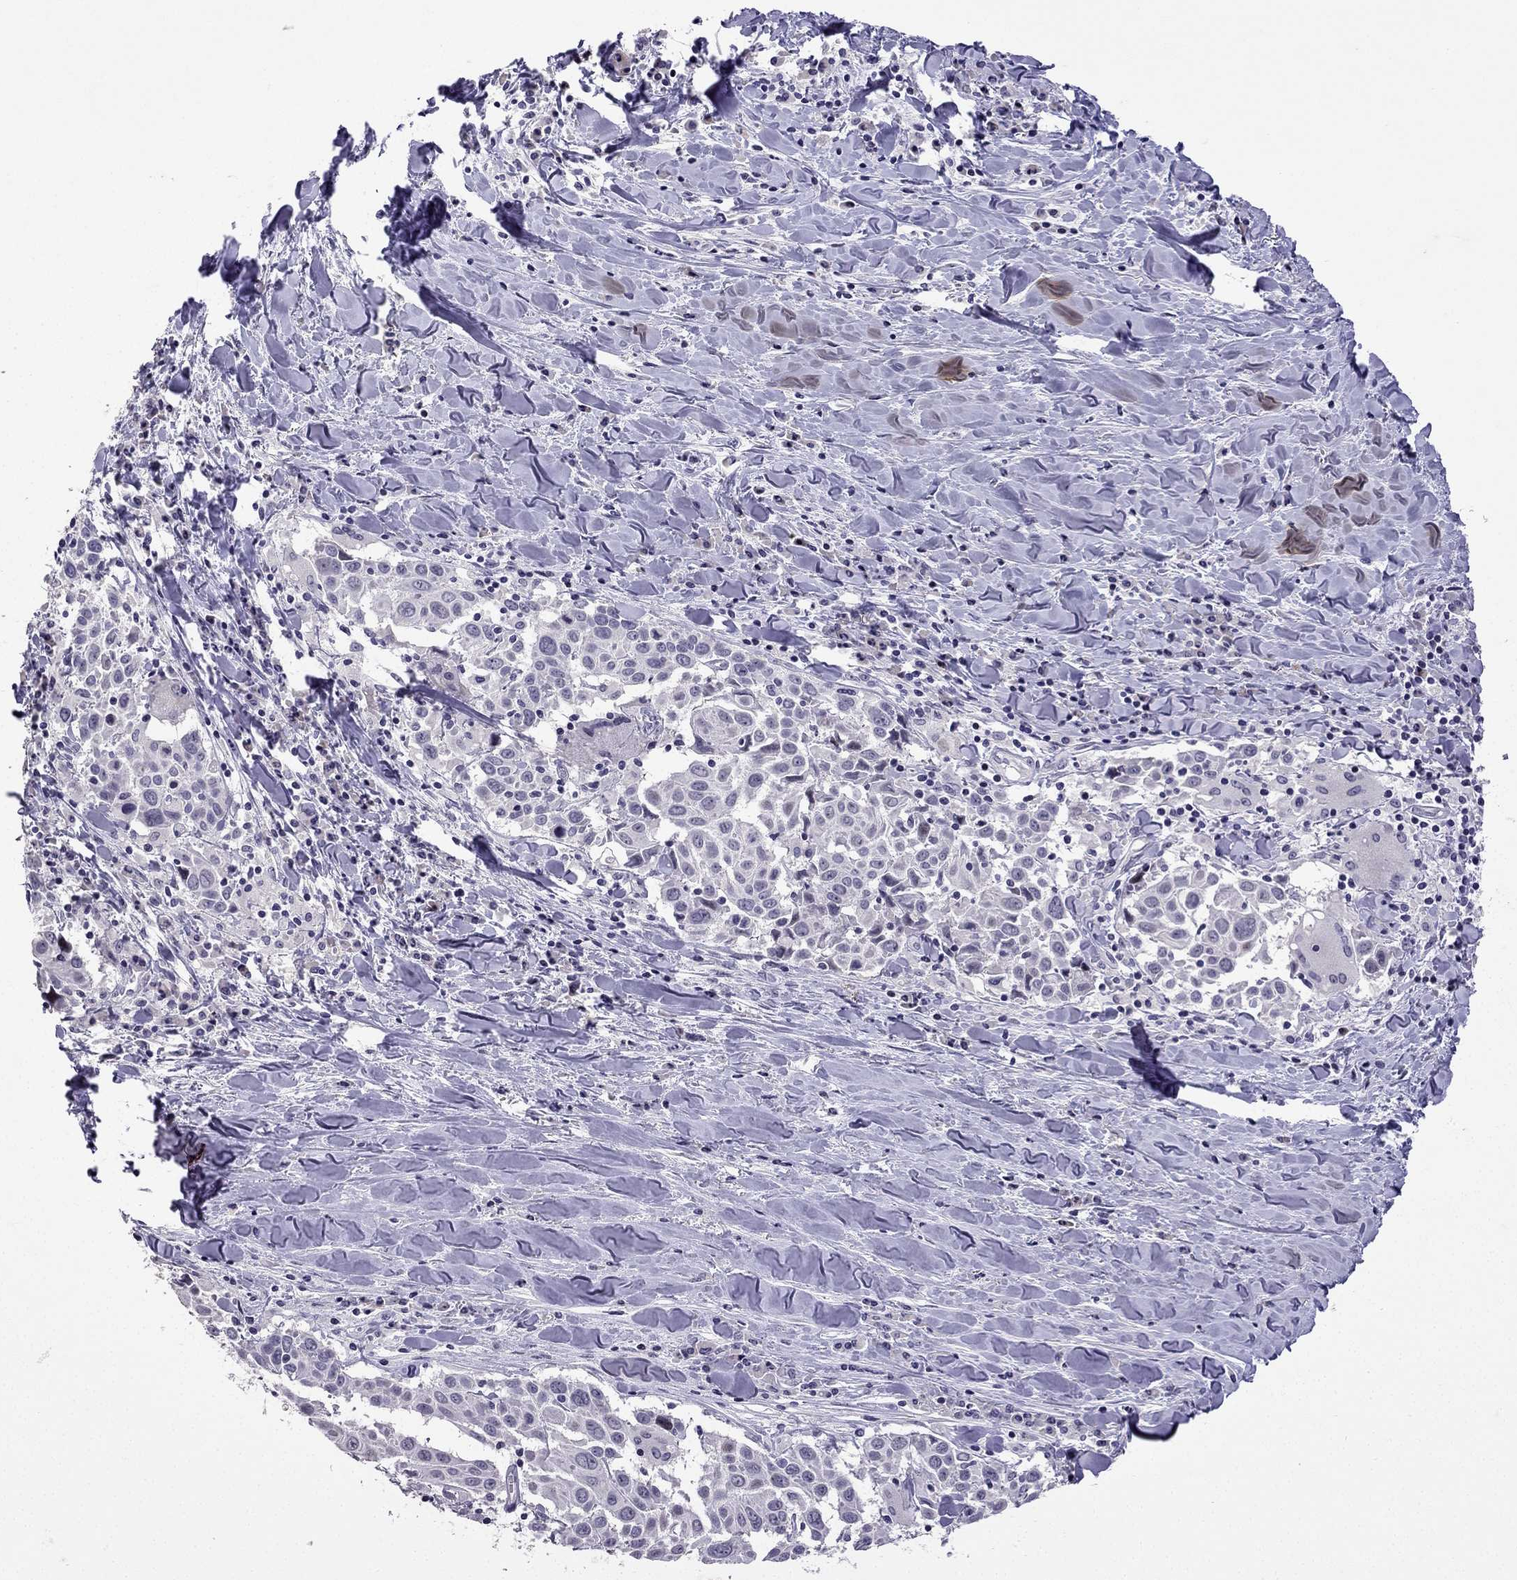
{"staining": {"intensity": "negative", "quantity": "none", "location": "none"}, "tissue": "lung cancer", "cell_type": "Tumor cells", "image_type": "cancer", "snomed": [{"axis": "morphology", "description": "Squamous cell carcinoma, NOS"}, {"axis": "topography", "description": "Lung"}], "caption": "The micrograph exhibits no staining of tumor cells in squamous cell carcinoma (lung).", "gene": "TTN", "patient": {"sex": "male", "age": 57}}